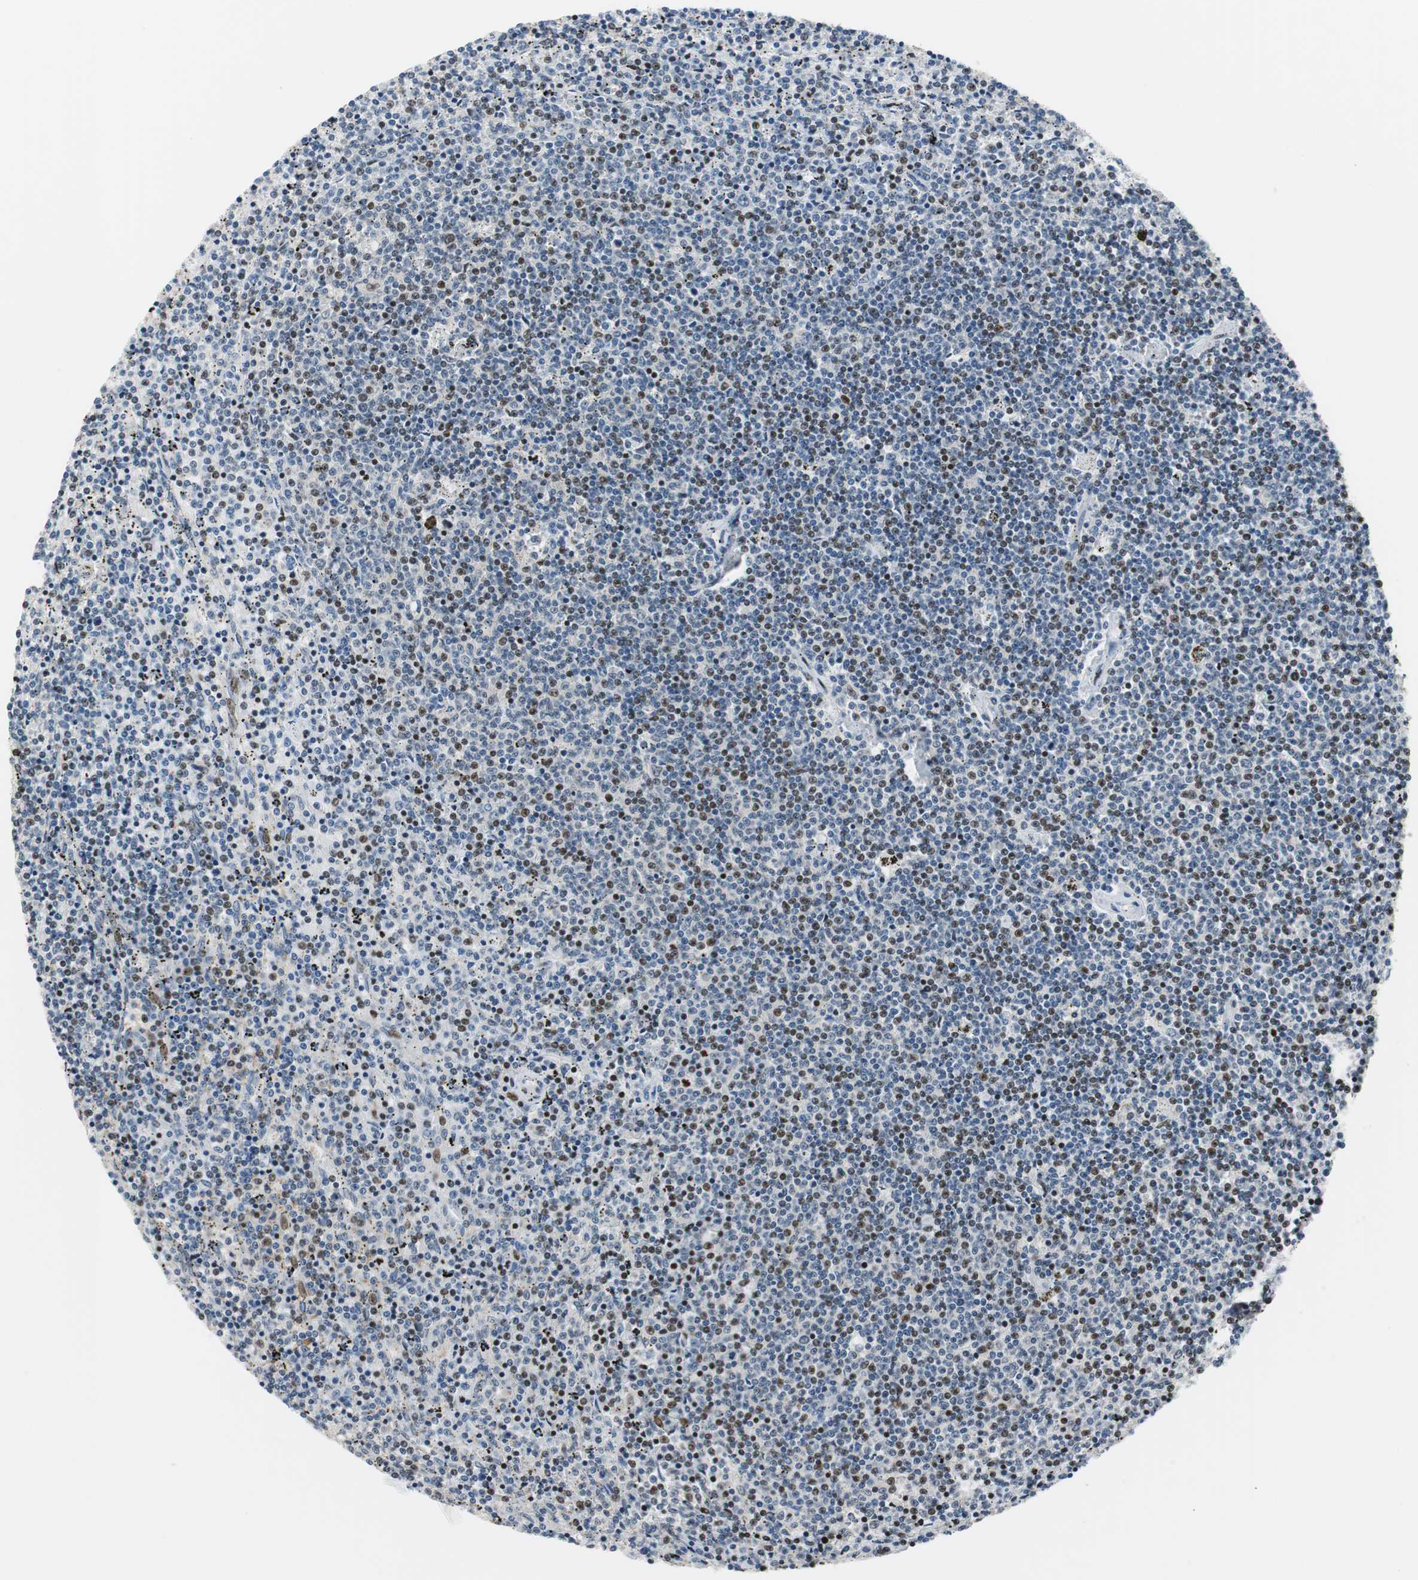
{"staining": {"intensity": "moderate", "quantity": "<25%", "location": "nuclear"}, "tissue": "lymphoma", "cell_type": "Tumor cells", "image_type": "cancer", "snomed": [{"axis": "morphology", "description": "Malignant lymphoma, non-Hodgkin's type, Low grade"}, {"axis": "topography", "description": "Spleen"}], "caption": "Immunohistochemical staining of lymphoma demonstrates low levels of moderate nuclear expression in about <25% of tumor cells. Using DAB (3,3'-diaminobenzidine) (brown) and hematoxylin (blue) stains, captured at high magnification using brightfield microscopy.", "gene": "RAD1", "patient": {"sex": "female", "age": 50}}